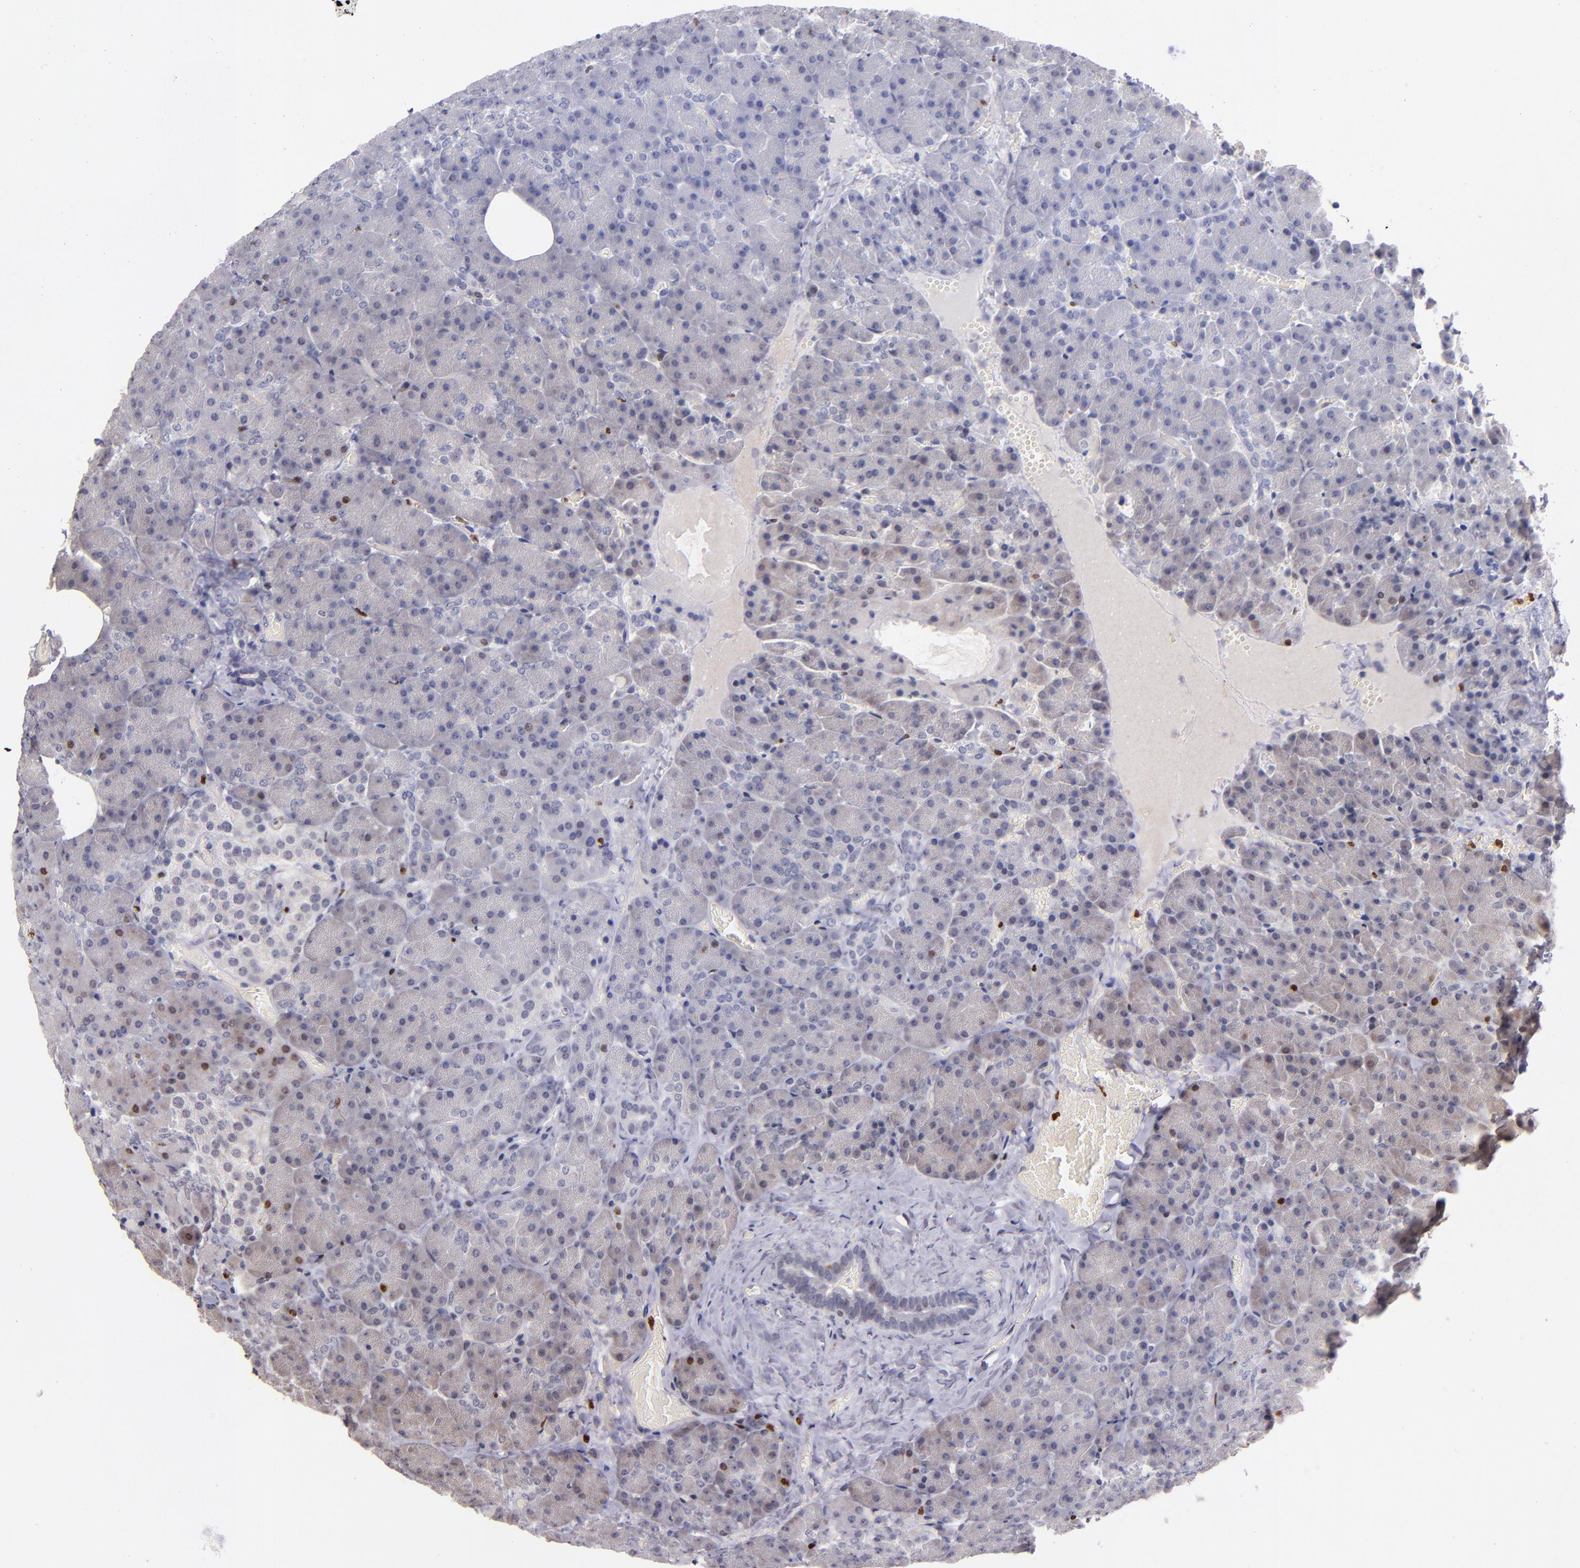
{"staining": {"intensity": "negative", "quantity": "none", "location": "none"}, "tissue": "carcinoid", "cell_type": "Tumor cells", "image_type": "cancer", "snomed": [{"axis": "morphology", "description": "Normal tissue, NOS"}, {"axis": "morphology", "description": "Carcinoid, malignant, NOS"}, {"axis": "topography", "description": "Pancreas"}], "caption": "Carcinoid was stained to show a protein in brown. There is no significant positivity in tumor cells.", "gene": "CDKL5", "patient": {"sex": "female", "age": 35}}